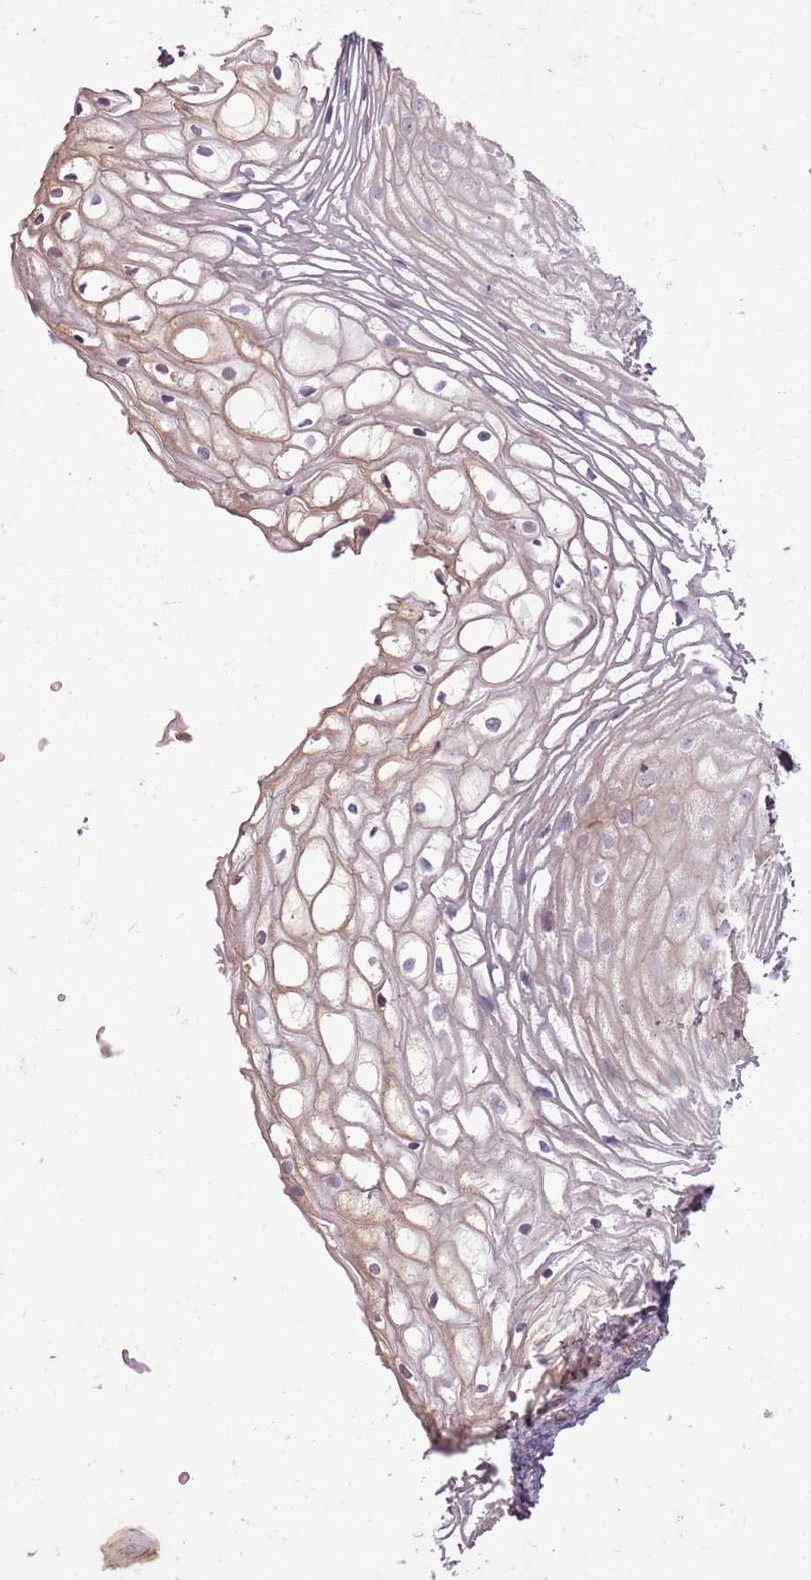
{"staining": {"intensity": "weak", "quantity": ">75%", "location": "cytoplasmic/membranous"}, "tissue": "vagina", "cell_type": "Squamous epithelial cells", "image_type": "normal", "snomed": [{"axis": "morphology", "description": "Normal tissue, NOS"}, {"axis": "topography", "description": "Vagina"}], "caption": "Immunohistochemistry (IHC) of benign human vagina shows low levels of weak cytoplasmic/membranous staining in about >75% of squamous epithelial cells.", "gene": "ANKRD24", "patient": {"sex": "female", "age": 60}}